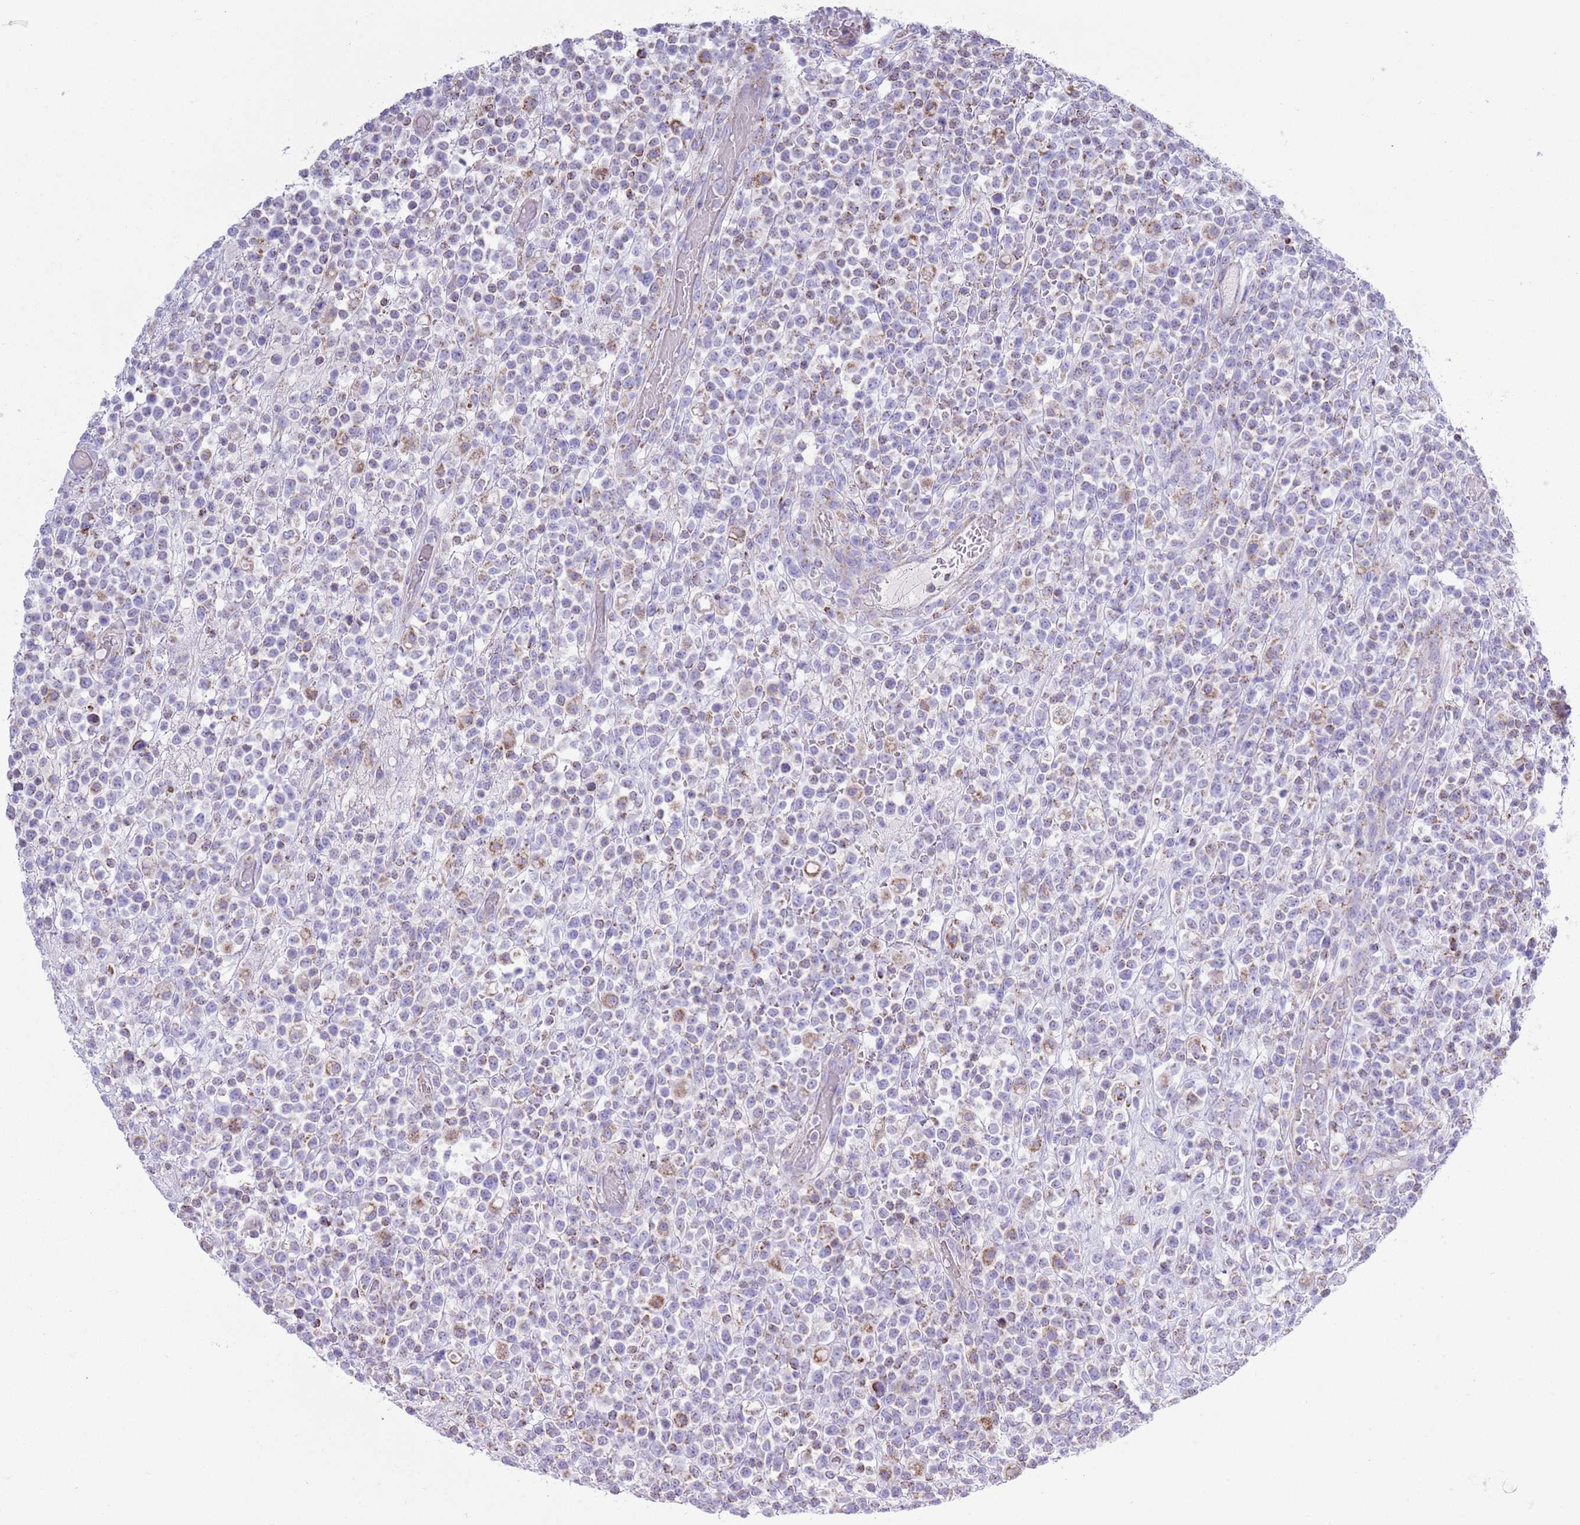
{"staining": {"intensity": "weak", "quantity": "<25%", "location": "cytoplasmic/membranous"}, "tissue": "lymphoma", "cell_type": "Tumor cells", "image_type": "cancer", "snomed": [{"axis": "morphology", "description": "Malignant lymphoma, non-Hodgkin's type, High grade"}, {"axis": "topography", "description": "Colon"}], "caption": "There is no significant positivity in tumor cells of malignant lymphoma, non-Hodgkin's type (high-grade).", "gene": "ATP6V1B1", "patient": {"sex": "female", "age": 53}}